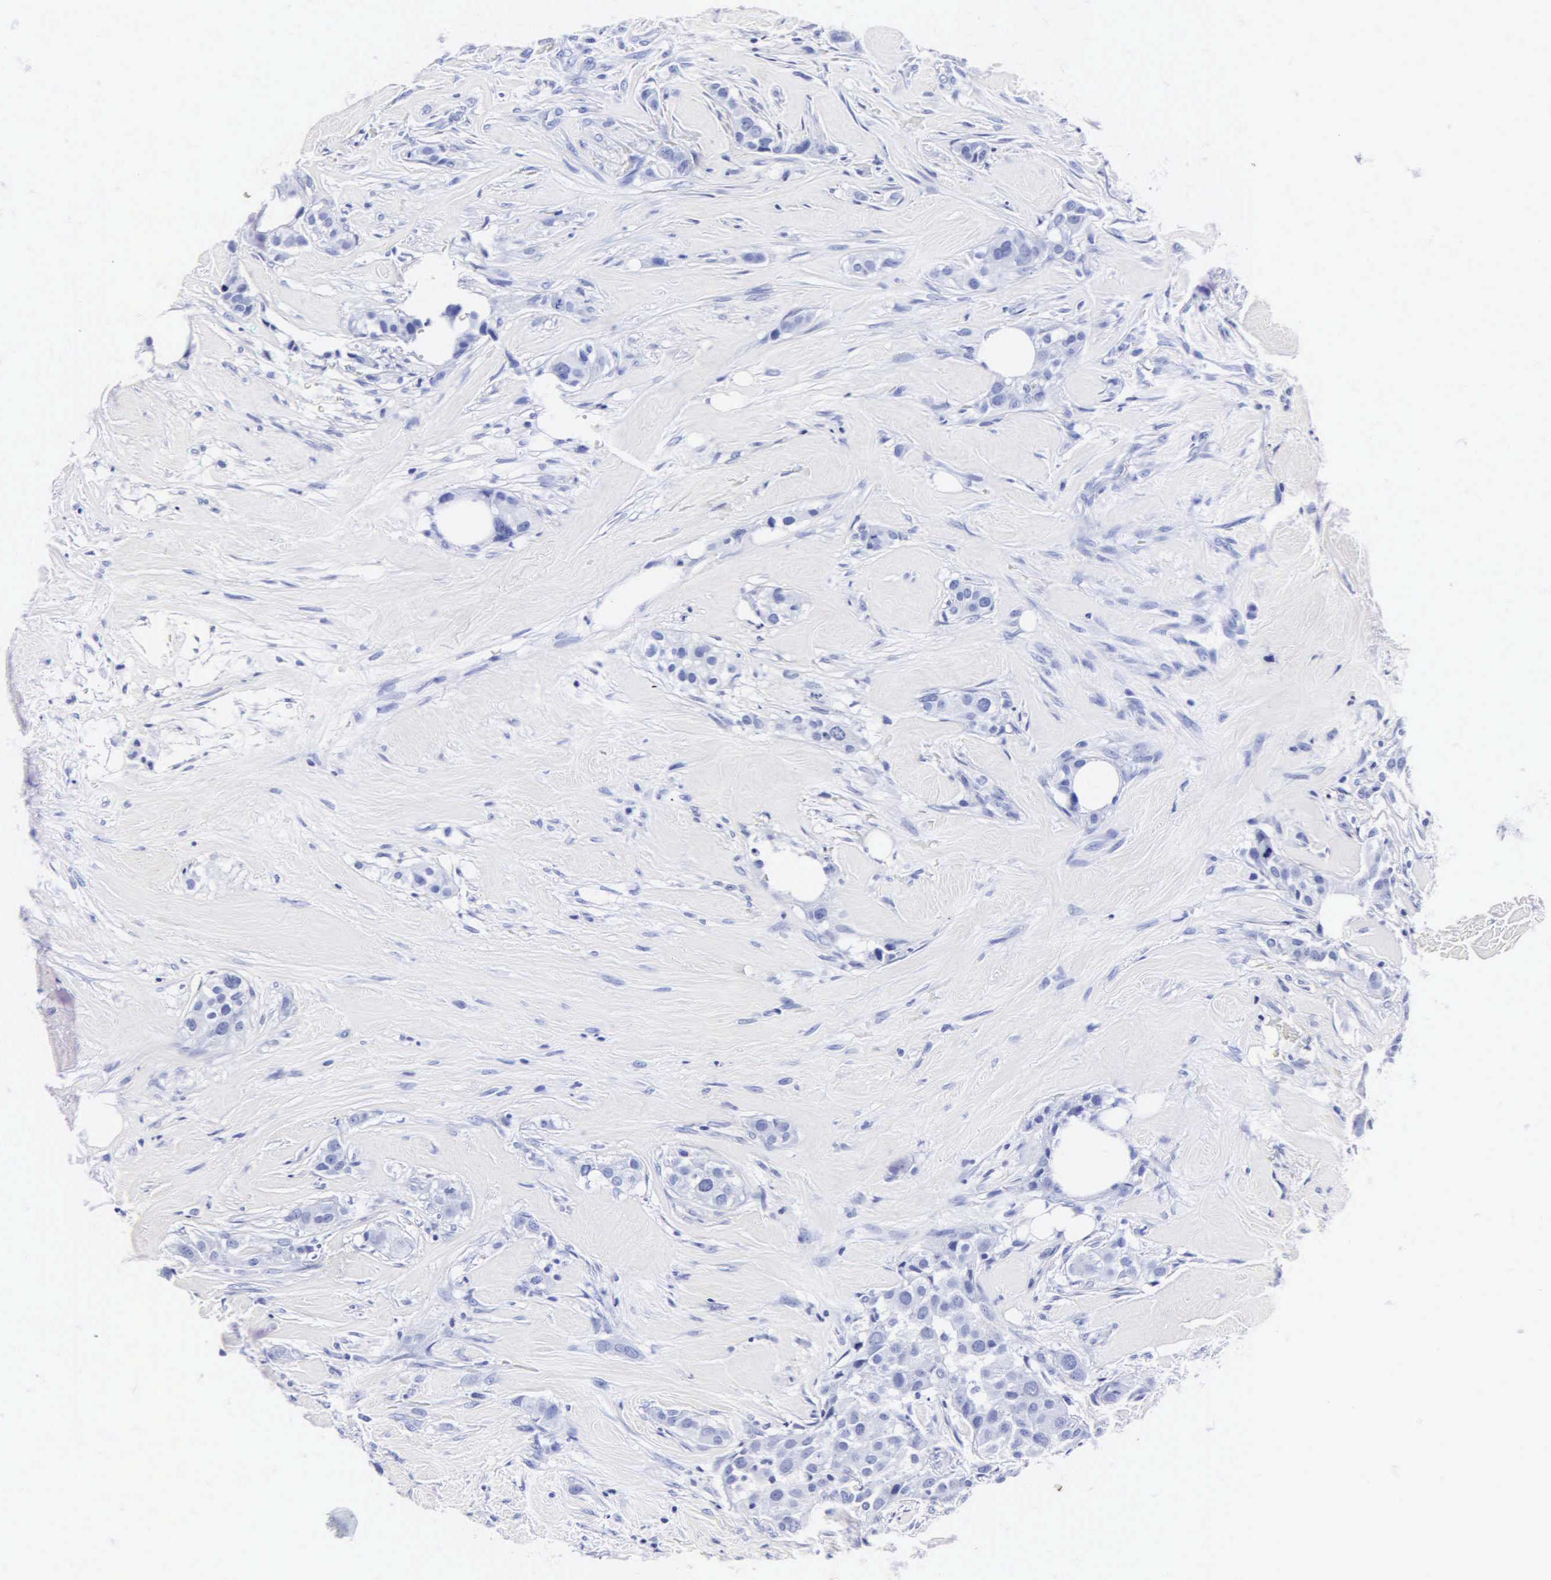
{"staining": {"intensity": "negative", "quantity": "none", "location": "none"}, "tissue": "breast cancer", "cell_type": "Tumor cells", "image_type": "cancer", "snomed": [{"axis": "morphology", "description": "Duct carcinoma"}, {"axis": "topography", "description": "Breast"}], "caption": "Breast intraductal carcinoma was stained to show a protein in brown. There is no significant expression in tumor cells.", "gene": "MB", "patient": {"sex": "female", "age": 45}}